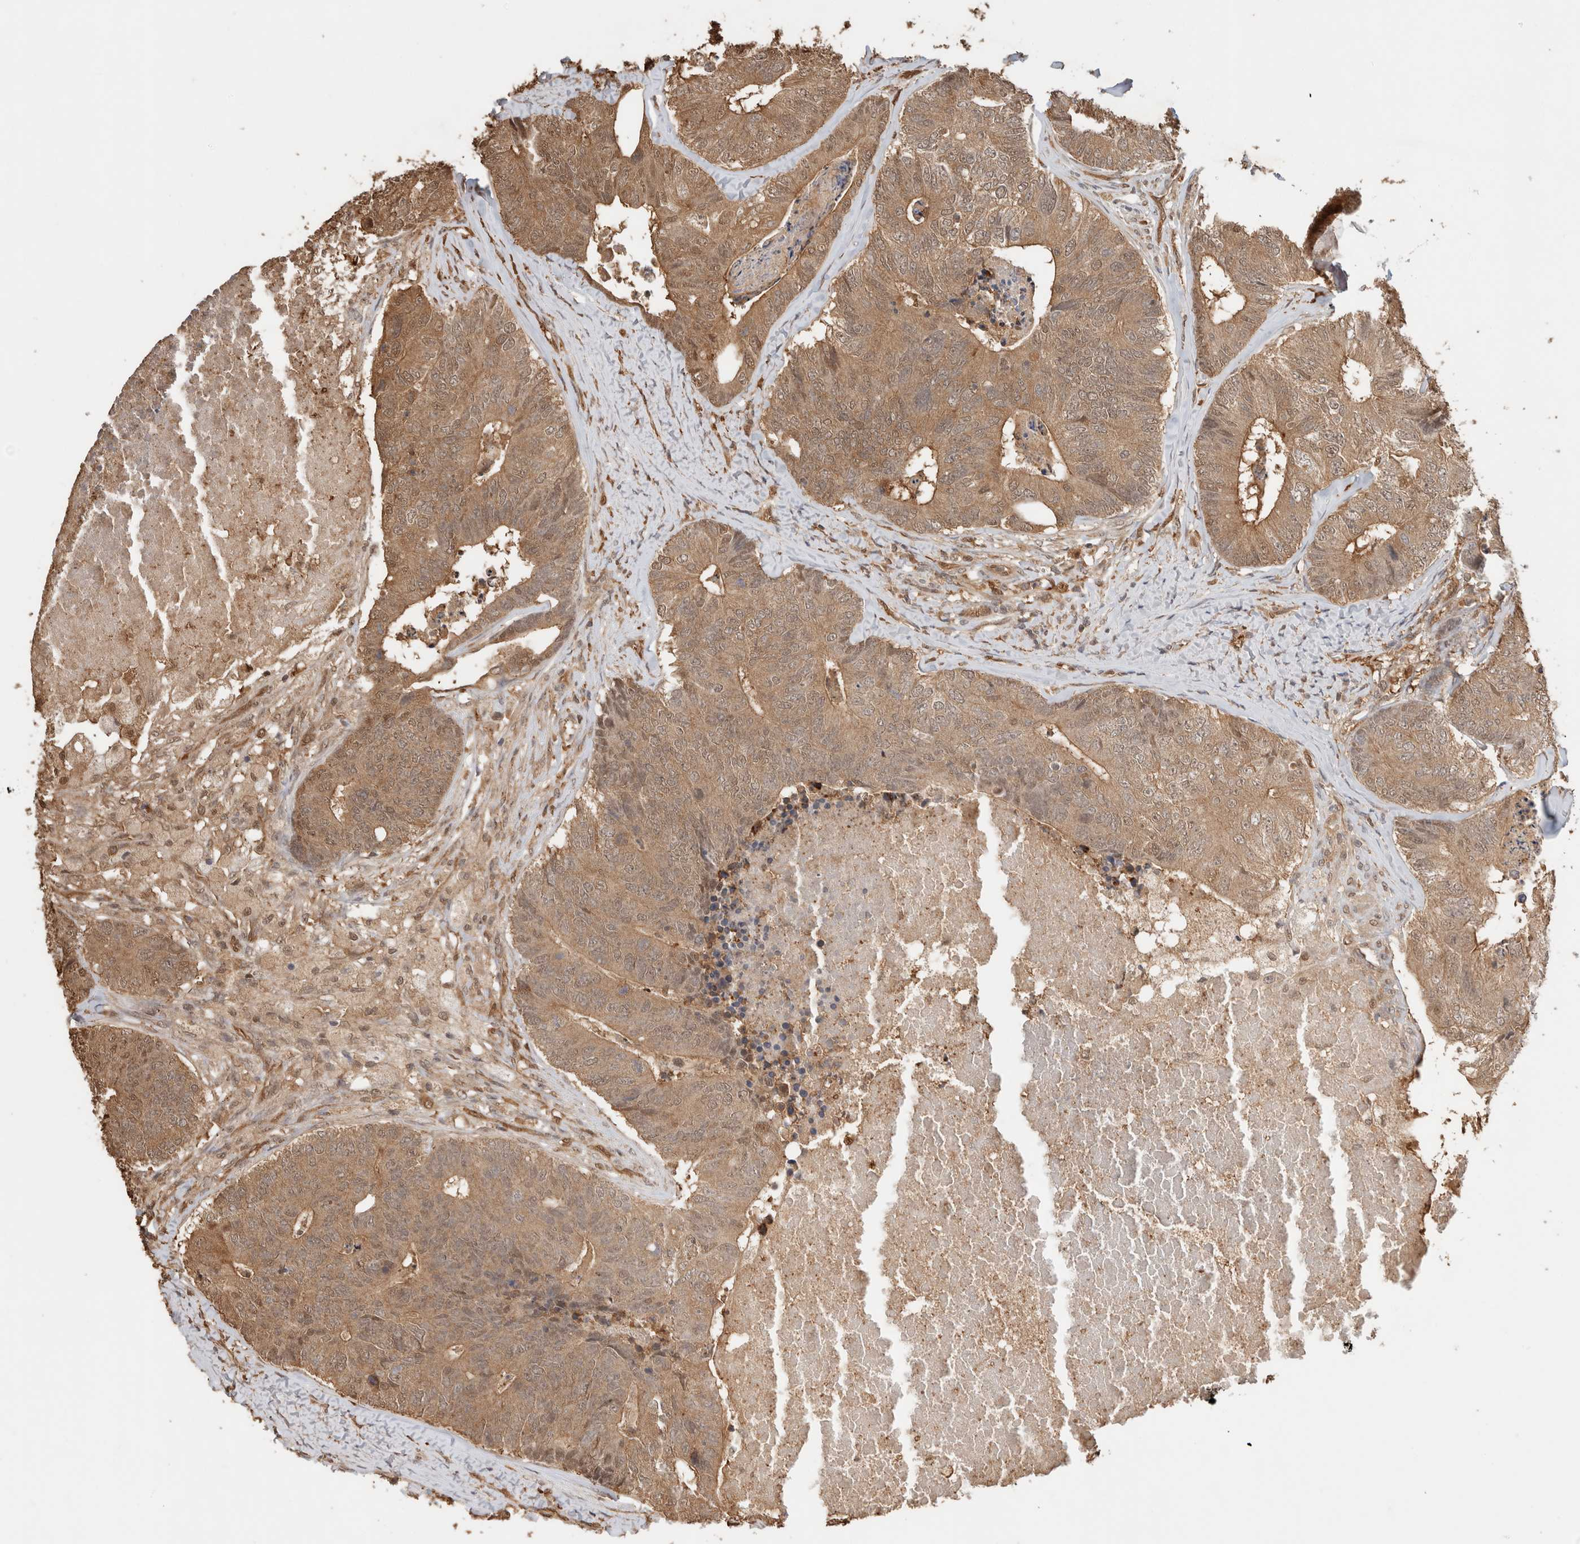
{"staining": {"intensity": "moderate", "quantity": ">75%", "location": "cytoplasmic/membranous,nuclear"}, "tissue": "colorectal cancer", "cell_type": "Tumor cells", "image_type": "cancer", "snomed": [{"axis": "morphology", "description": "Adenocarcinoma, NOS"}, {"axis": "topography", "description": "Colon"}], "caption": "Protein expression analysis of colorectal adenocarcinoma displays moderate cytoplasmic/membranous and nuclear expression in about >75% of tumor cells.", "gene": "YWHAH", "patient": {"sex": "female", "age": 67}}